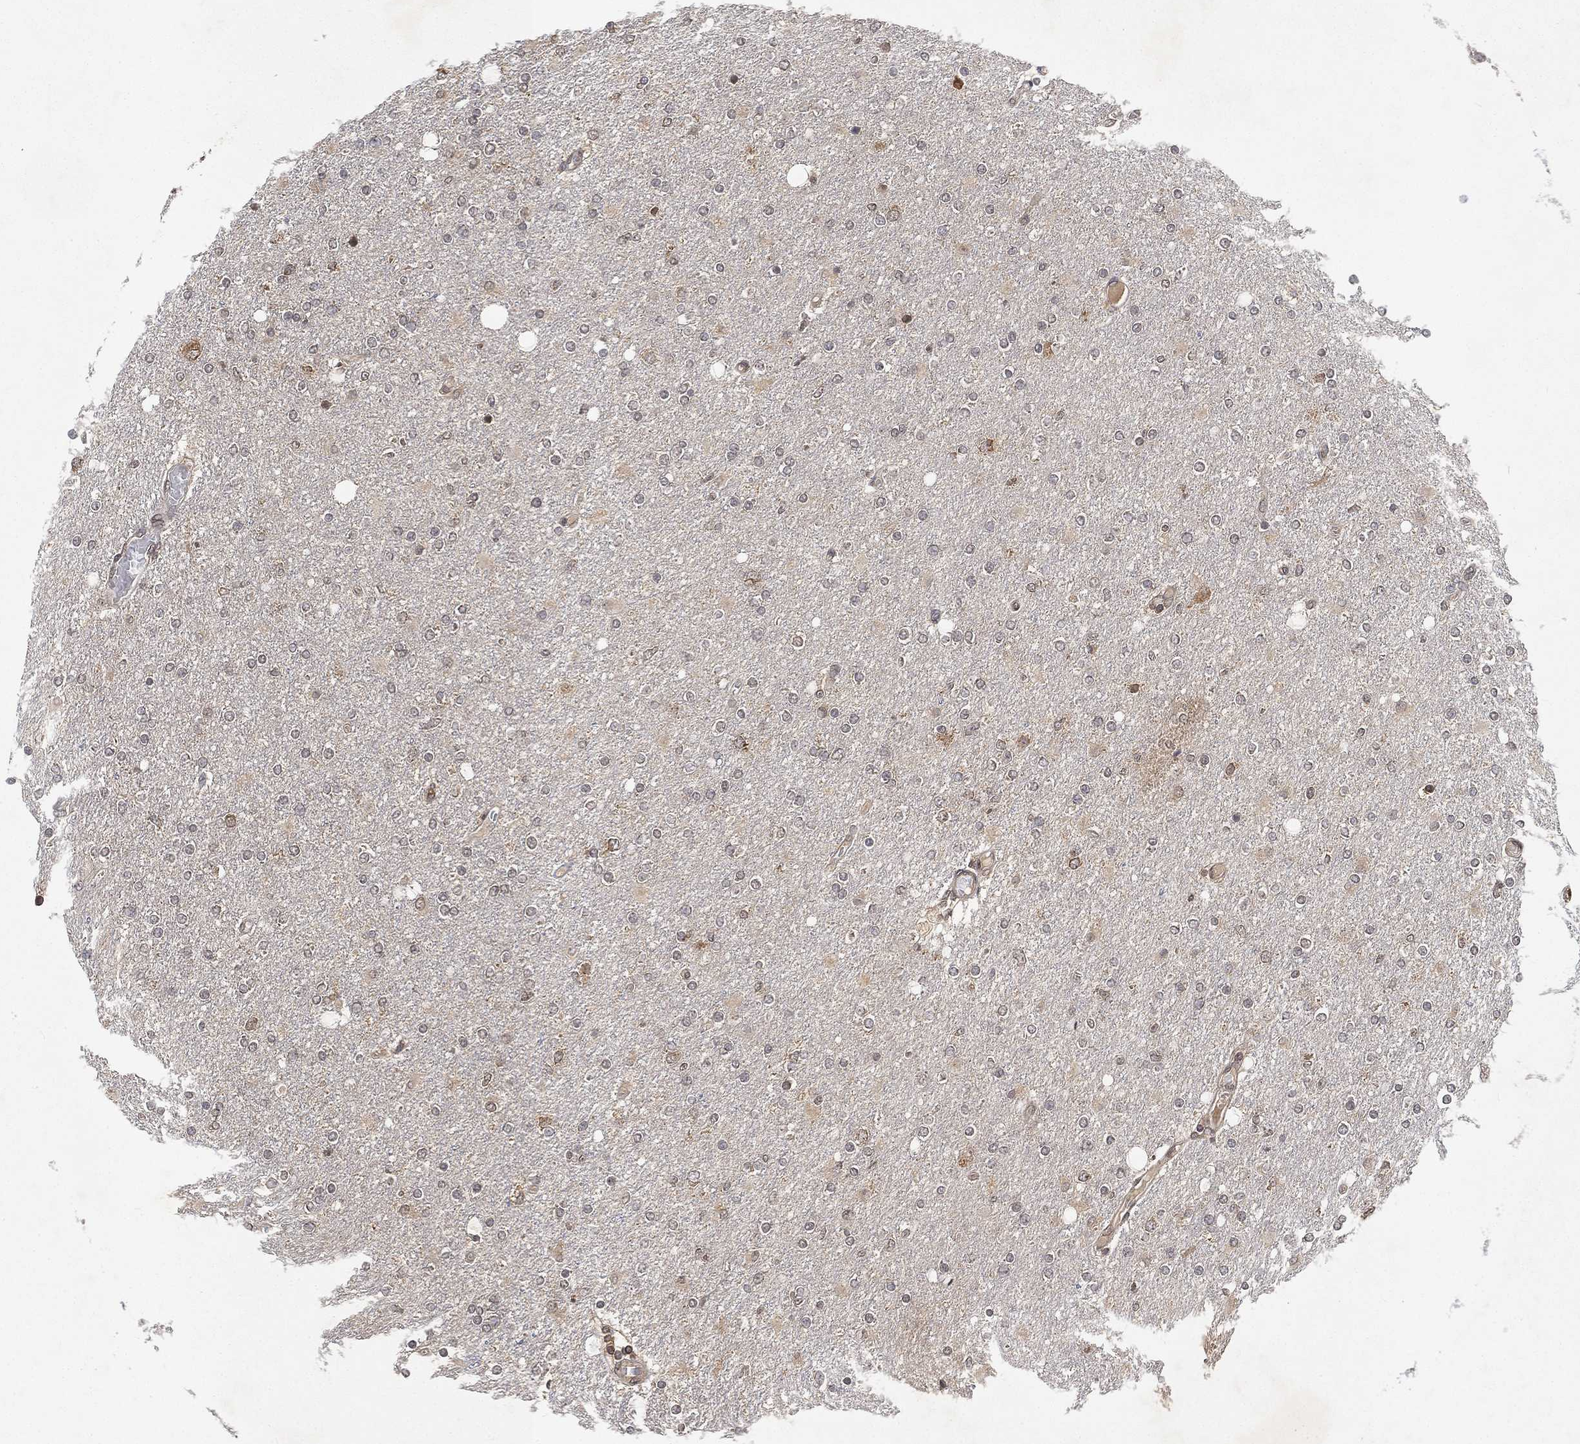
{"staining": {"intensity": "weak", "quantity": "<25%", "location": "cytoplasmic/membranous"}, "tissue": "glioma", "cell_type": "Tumor cells", "image_type": "cancer", "snomed": [{"axis": "morphology", "description": "Glioma, malignant, High grade"}, {"axis": "topography", "description": "Cerebral cortex"}], "caption": "This histopathology image is of glioma stained with IHC to label a protein in brown with the nuclei are counter-stained blue. There is no staining in tumor cells.", "gene": "UBA5", "patient": {"sex": "male", "age": 70}}